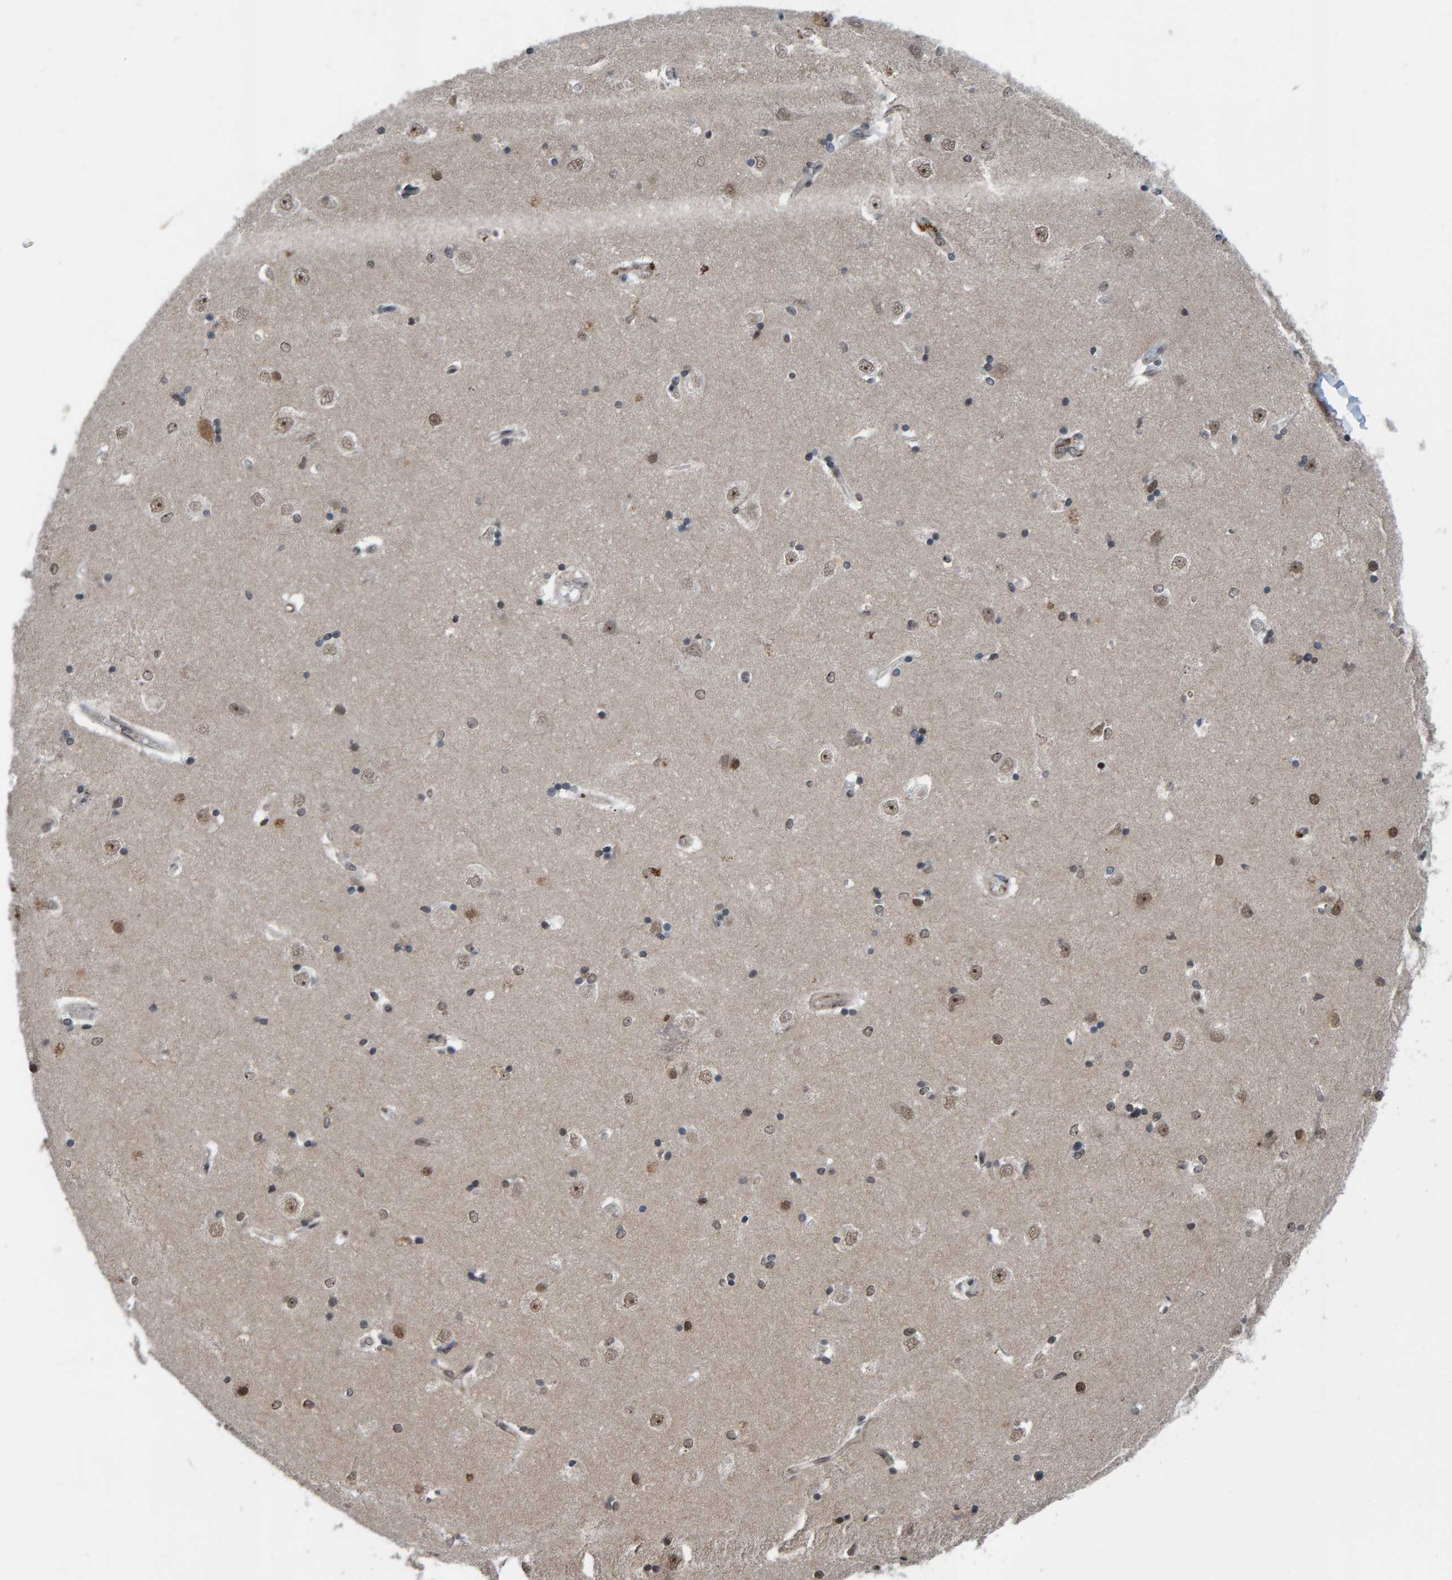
{"staining": {"intensity": "weak", "quantity": "<25%", "location": "nuclear"}, "tissue": "hippocampus", "cell_type": "Glial cells", "image_type": "normal", "snomed": [{"axis": "morphology", "description": "Normal tissue, NOS"}, {"axis": "topography", "description": "Hippocampus"}], "caption": "IHC image of benign human hippocampus stained for a protein (brown), which demonstrates no expression in glial cells.", "gene": "ZNF366", "patient": {"sex": "male", "age": 45}}